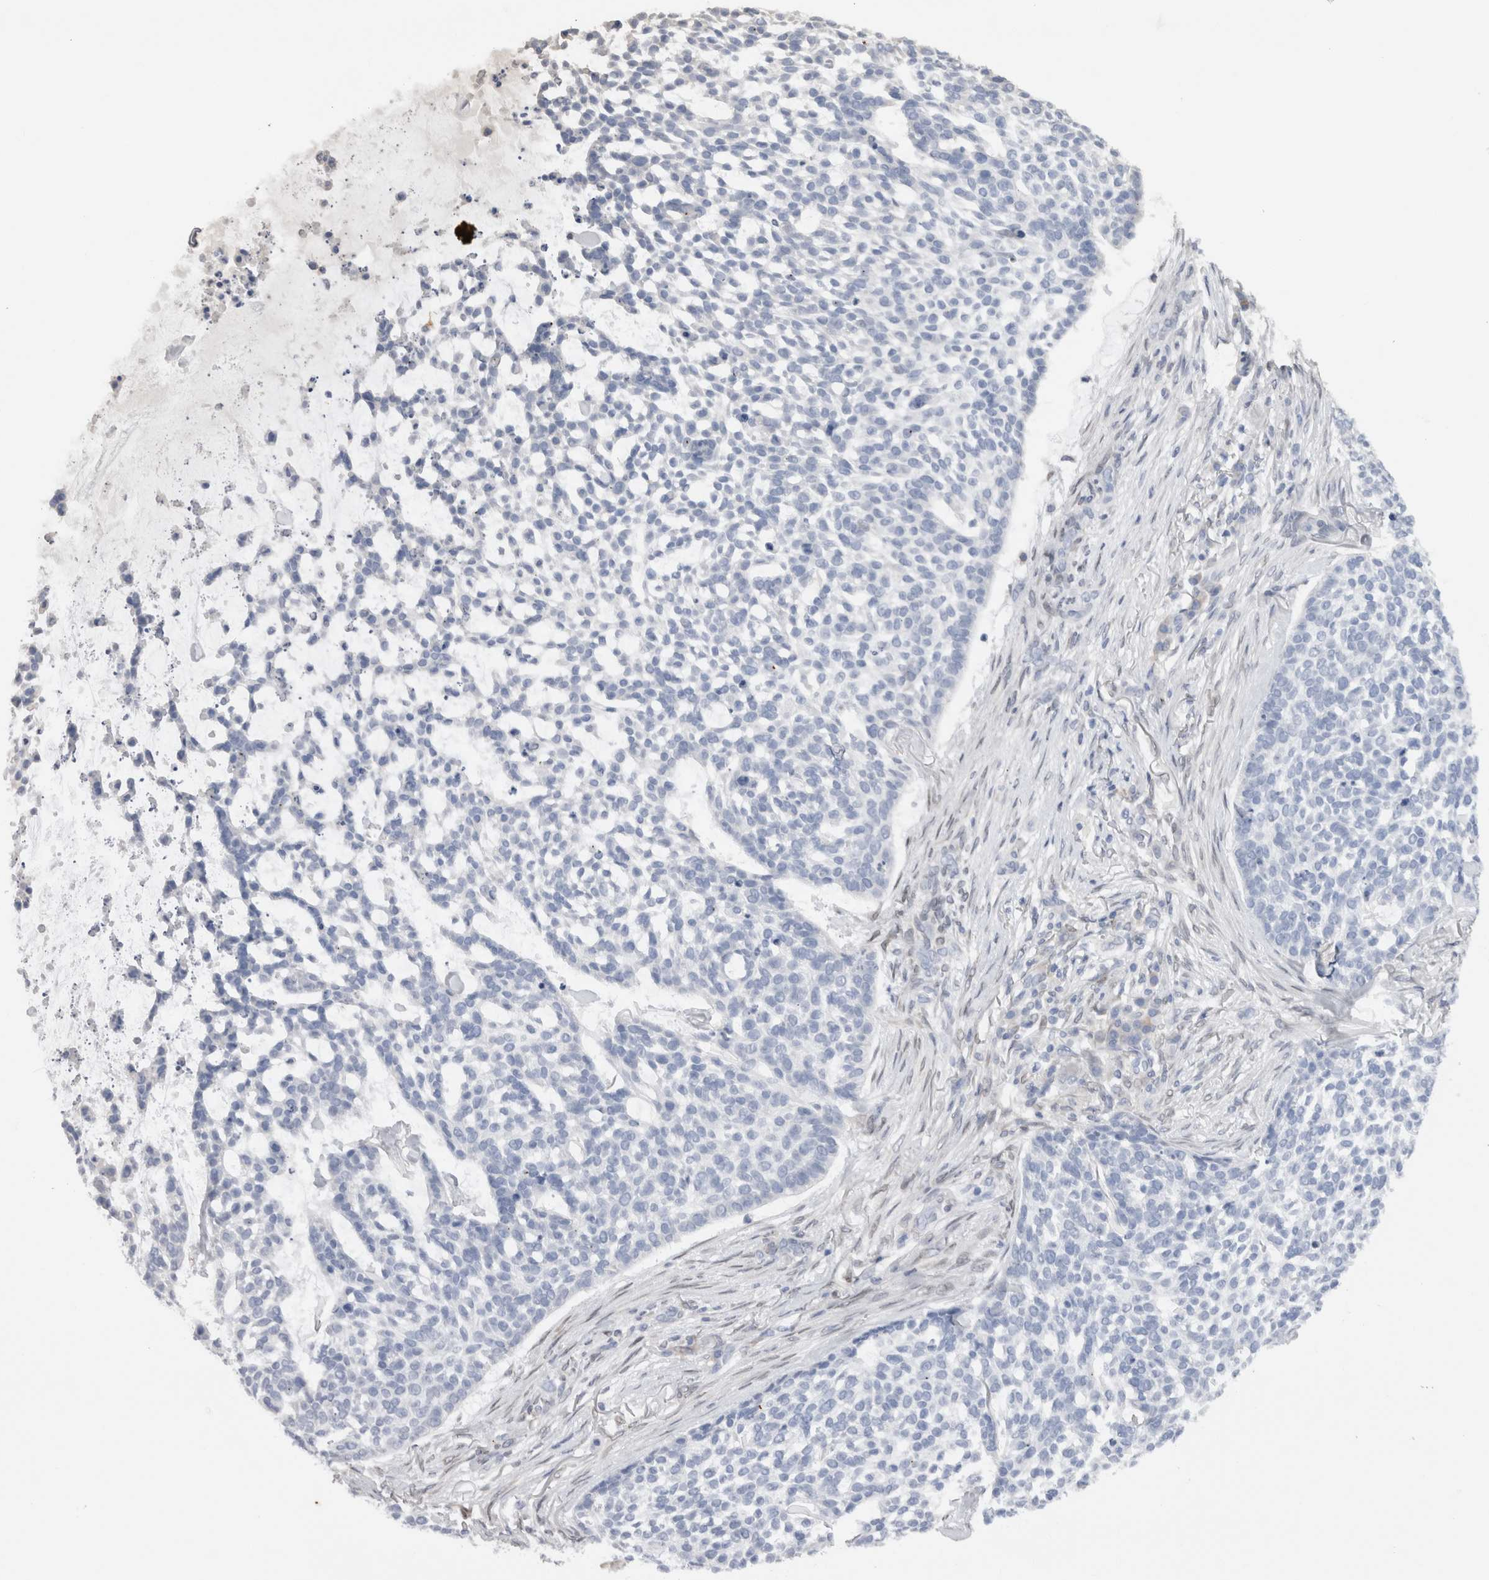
{"staining": {"intensity": "negative", "quantity": "none", "location": "none"}, "tissue": "skin cancer", "cell_type": "Tumor cells", "image_type": "cancer", "snomed": [{"axis": "morphology", "description": "Basal cell carcinoma"}, {"axis": "topography", "description": "Skin"}], "caption": "A high-resolution image shows IHC staining of skin cancer, which demonstrates no significant expression in tumor cells.", "gene": "VCPIP1", "patient": {"sex": "female", "age": 64}}